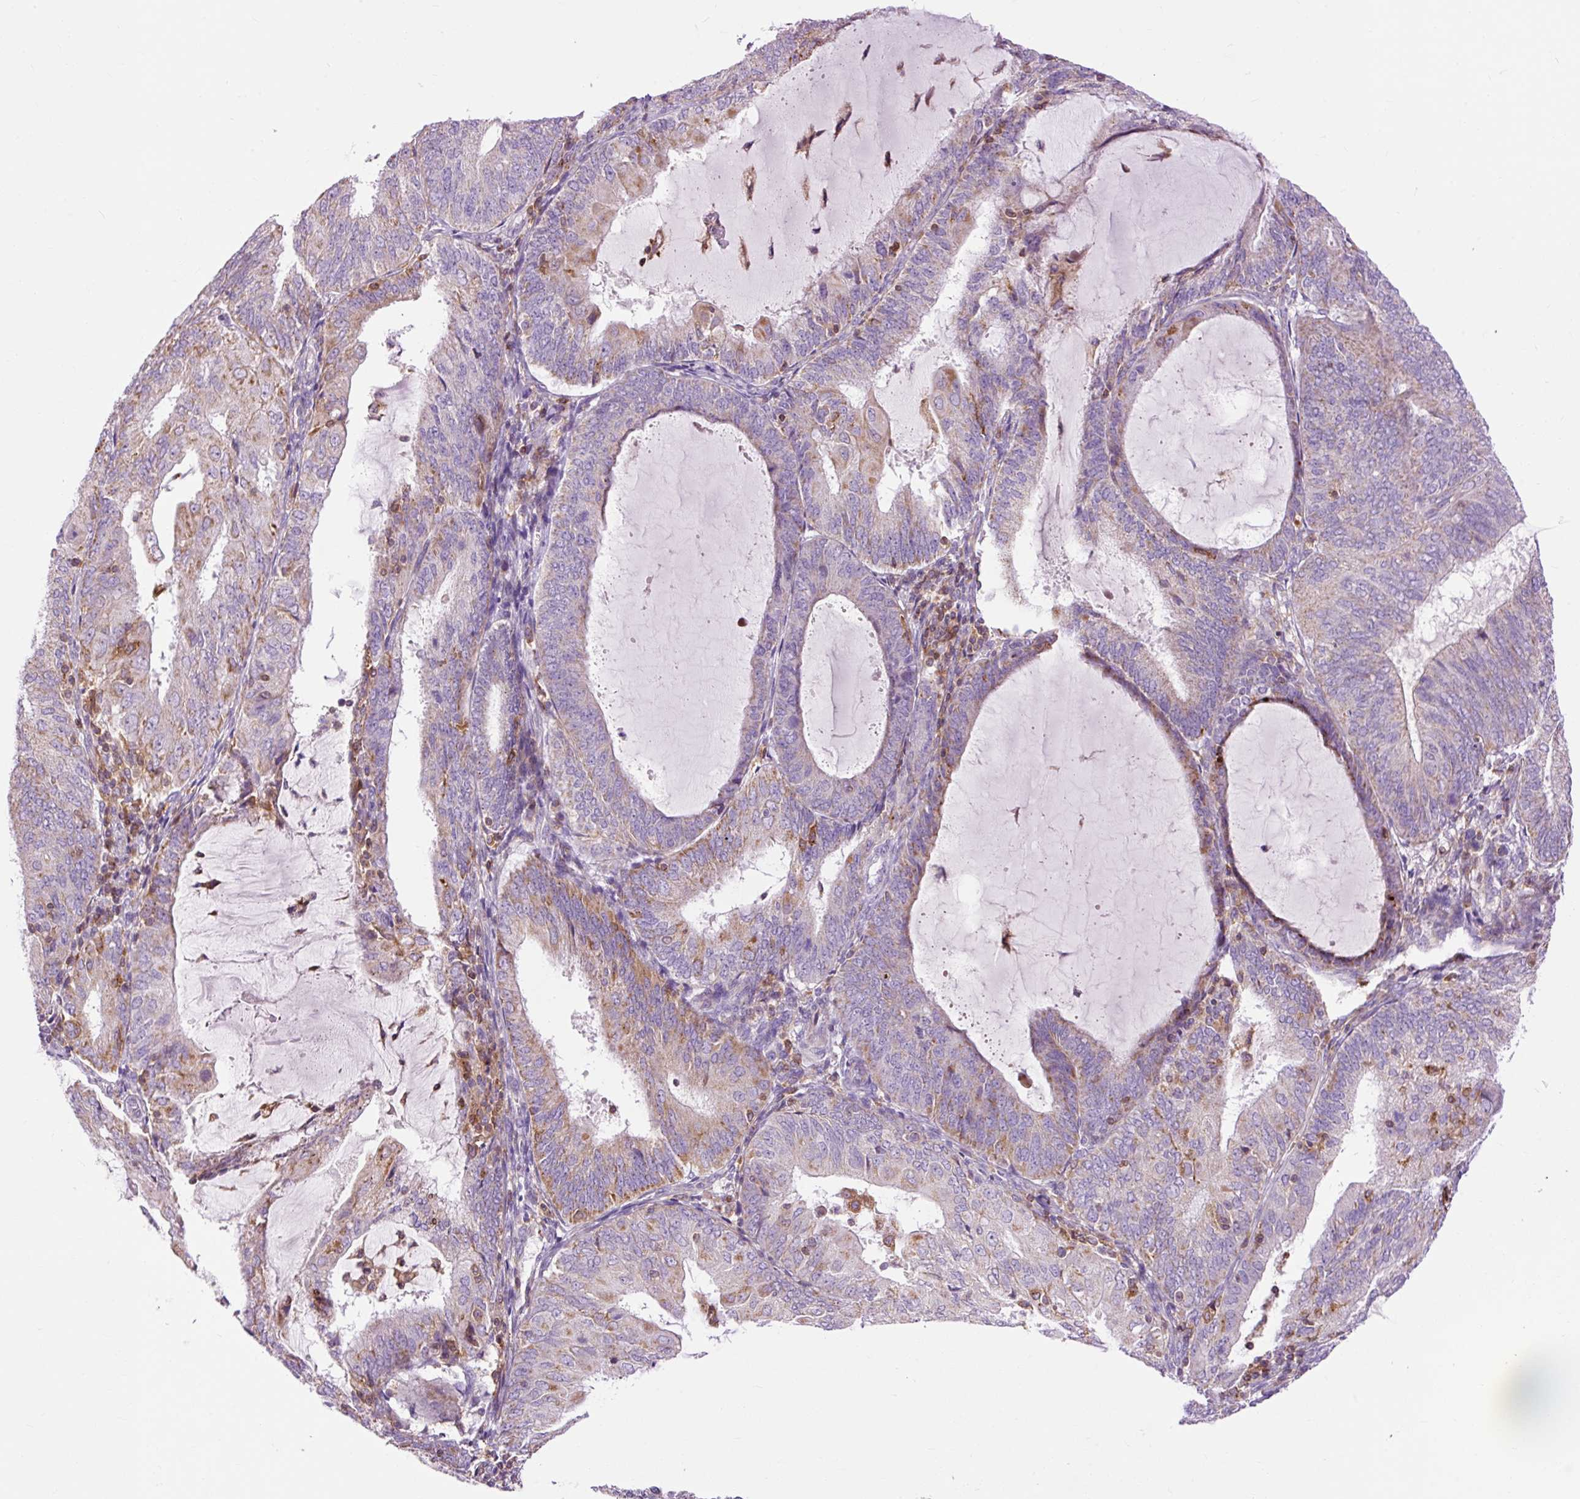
{"staining": {"intensity": "moderate", "quantity": "<25%", "location": "cytoplasmic/membranous"}, "tissue": "endometrial cancer", "cell_type": "Tumor cells", "image_type": "cancer", "snomed": [{"axis": "morphology", "description": "Adenocarcinoma, NOS"}, {"axis": "topography", "description": "Endometrium"}], "caption": "A brown stain labels moderate cytoplasmic/membranous positivity of a protein in human adenocarcinoma (endometrial) tumor cells.", "gene": "CD83", "patient": {"sex": "female", "age": 81}}